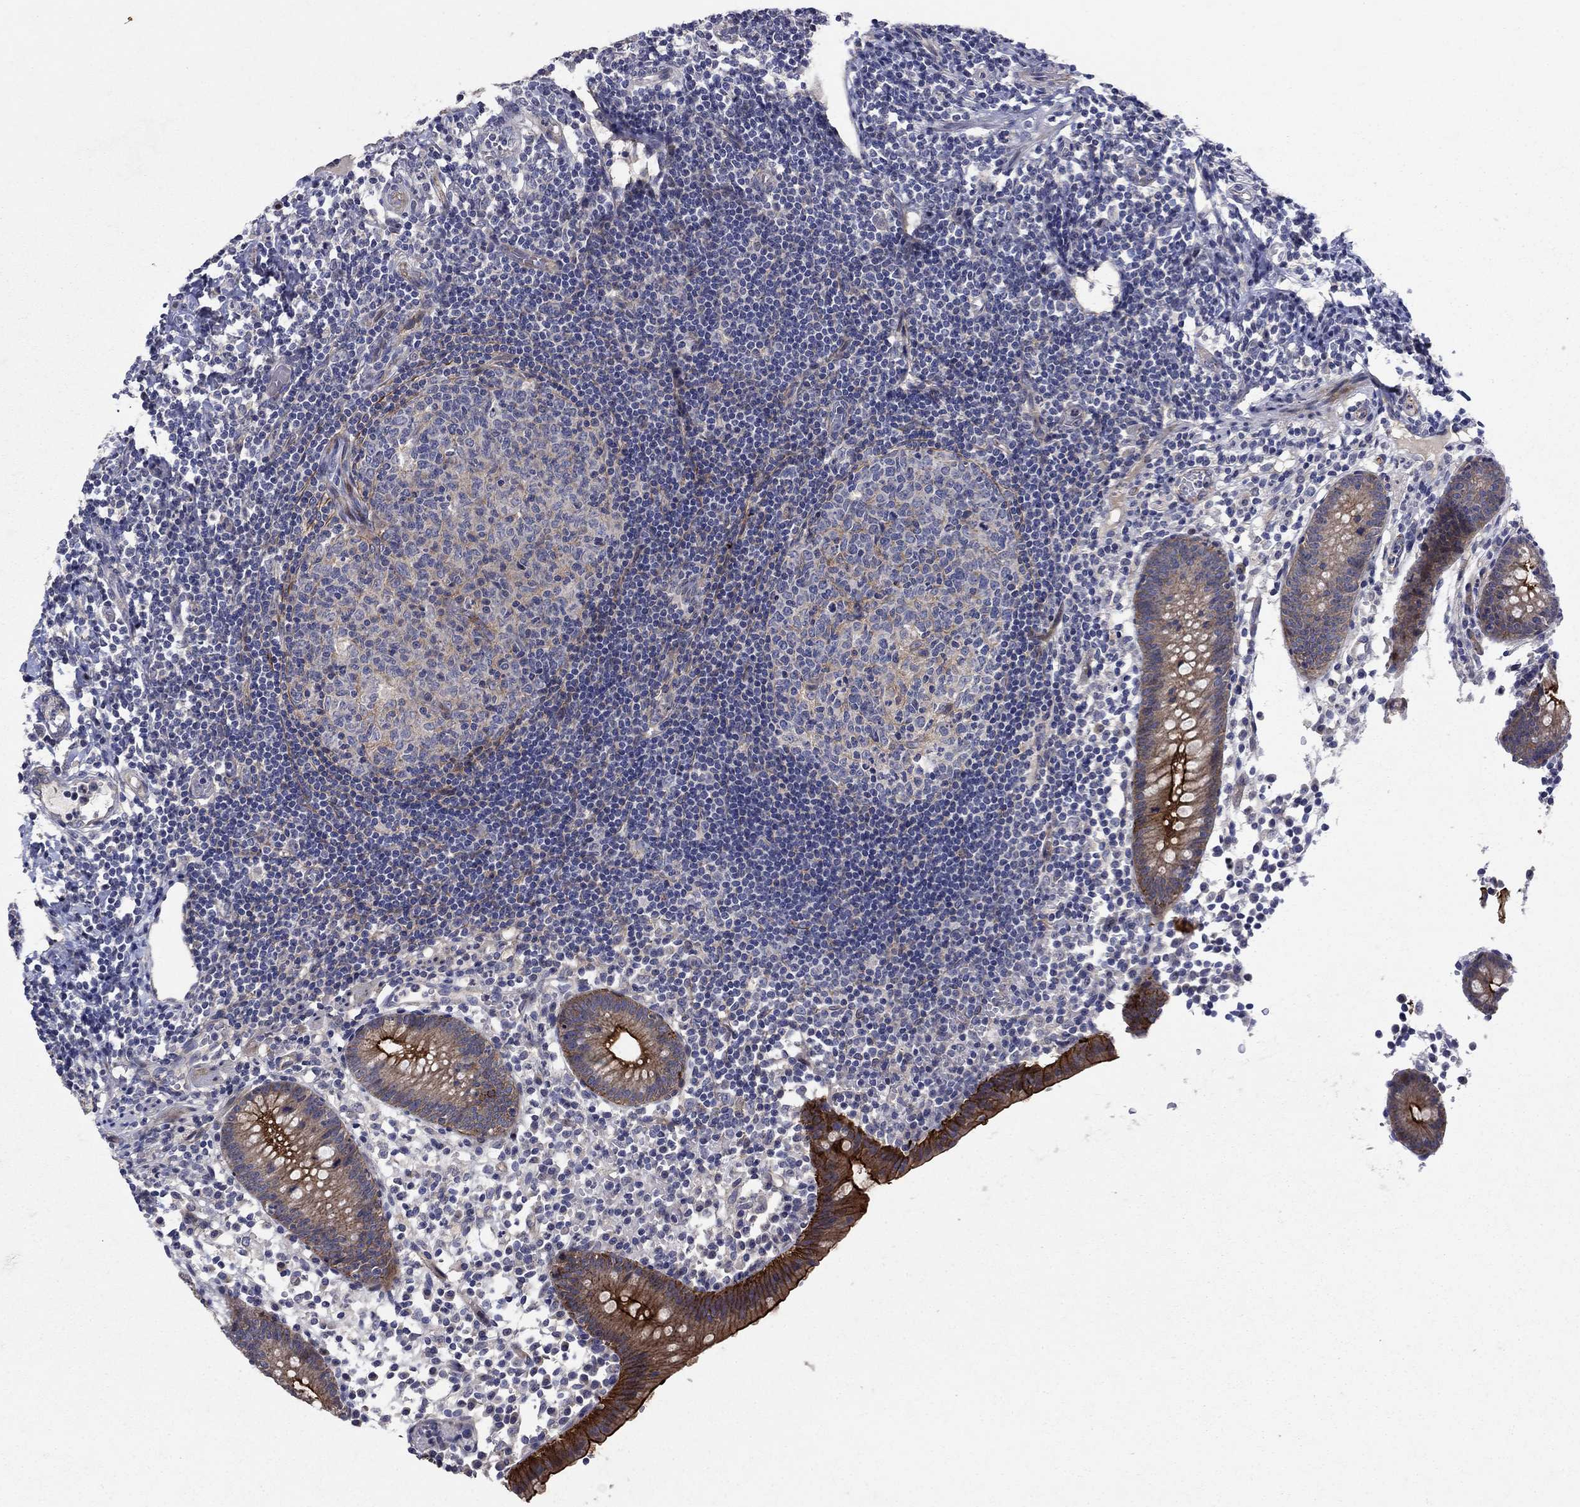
{"staining": {"intensity": "strong", "quantity": ">75%", "location": "cytoplasmic/membranous"}, "tissue": "appendix", "cell_type": "Glandular cells", "image_type": "normal", "snomed": [{"axis": "morphology", "description": "Normal tissue, NOS"}, {"axis": "topography", "description": "Appendix"}], "caption": "Immunohistochemical staining of normal appendix exhibits strong cytoplasmic/membranous protein staining in approximately >75% of glandular cells. (IHC, brightfield microscopy, high magnification).", "gene": "SLC7A1", "patient": {"sex": "female", "age": 40}}